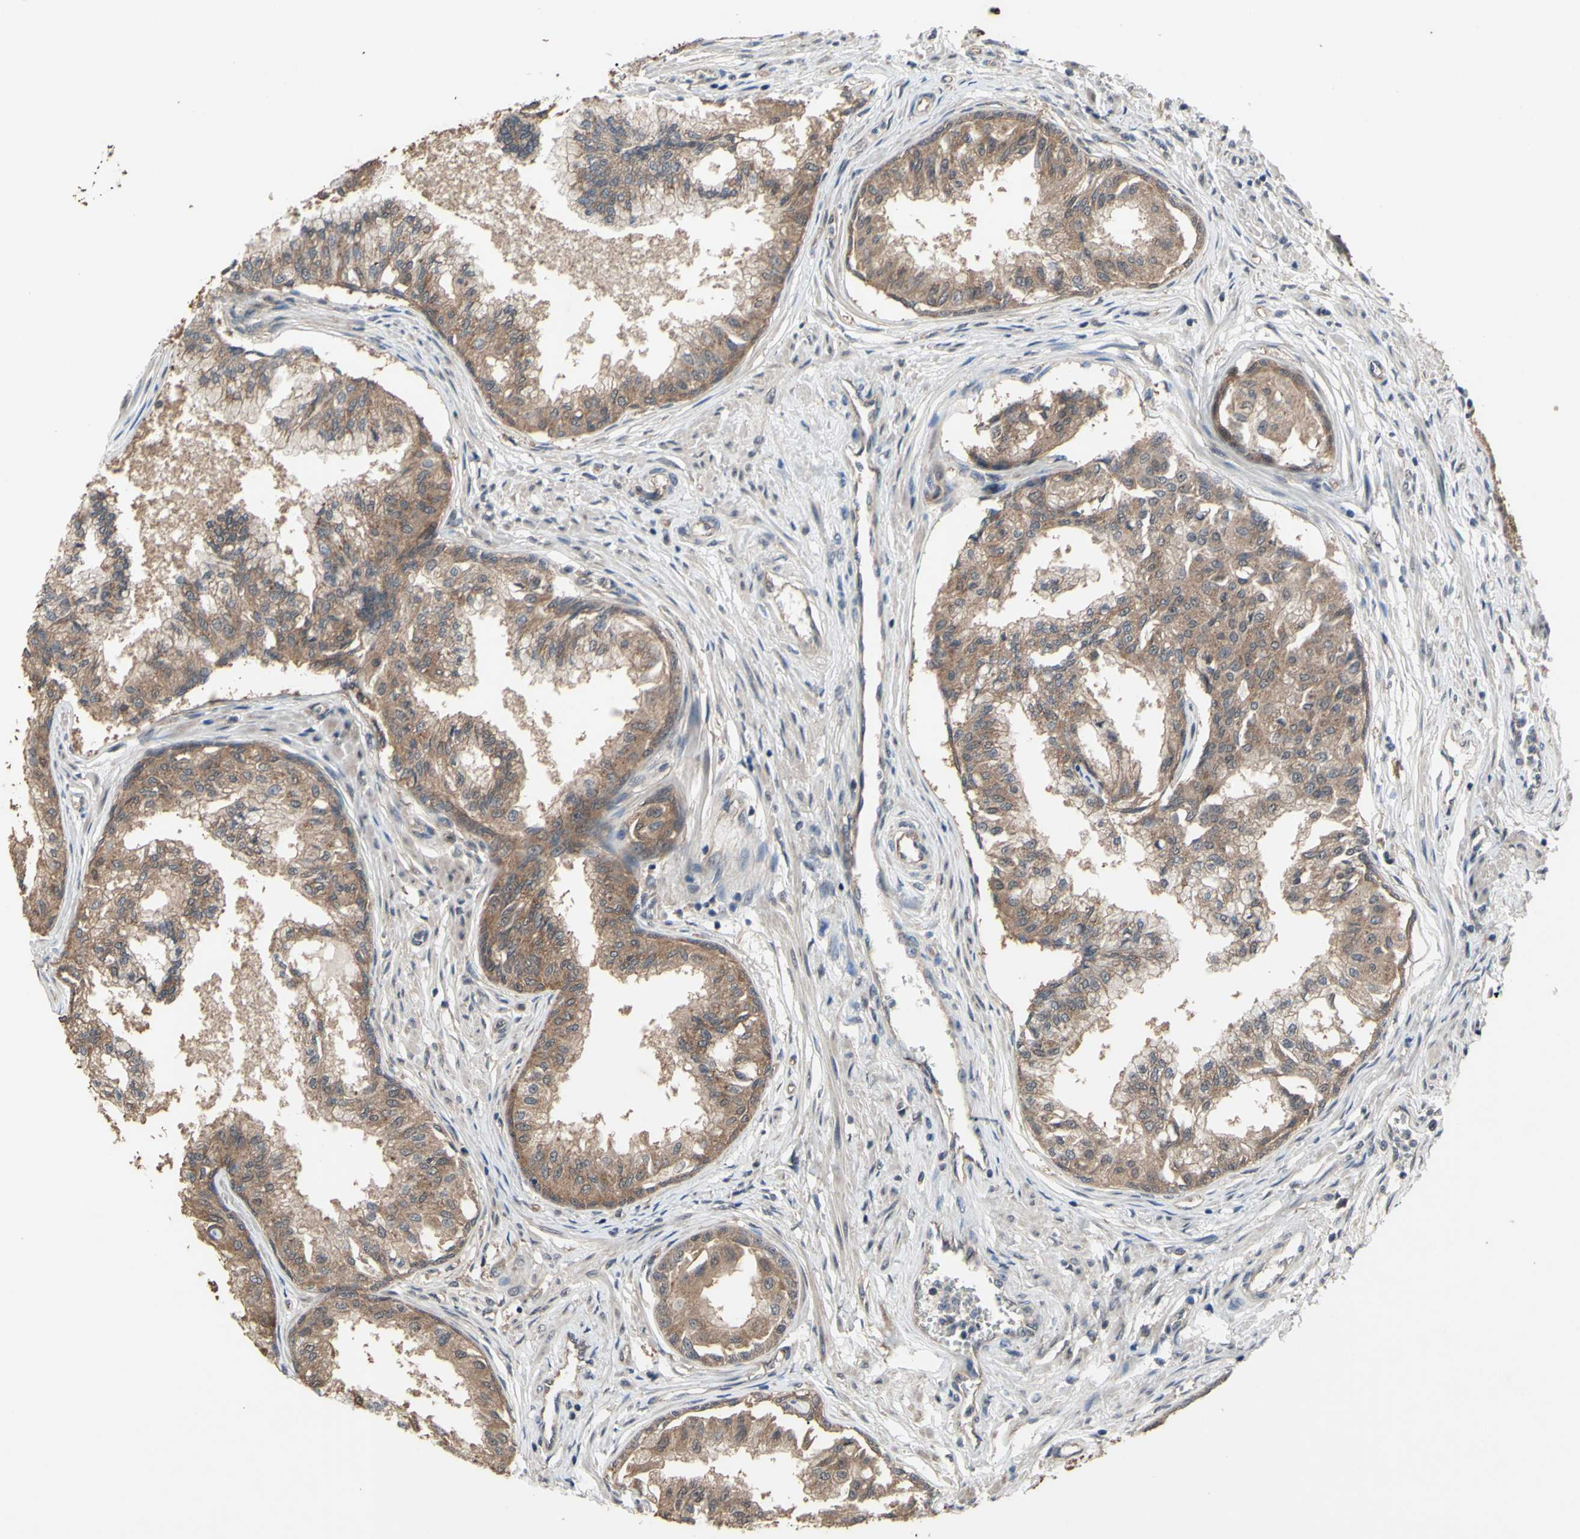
{"staining": {"intensity": "moderate", "quantity": "25%-75%", "location": "cytoplasmic/membranous"}, "tissue": "prostate", "cell_type": "Glandular cells", "image_type": "normal", "snomed": [{"axis": "morphology", "description": "Normal tissue, NOS"}, {"axis": "topography", "description": "Prostate"}, {"axis": "topography", "description": "Seminal veicle"}], "caption": "Protein expression analysis of unremarkable prostate shows moderate cytoplasmic/membranous expression in about 25%-75% of glandular cells. (DAB IHC with brightfield microscopy, high magnification).", "gene": "TRDMT1", "patient": {"sex": "male", "age": 60}}